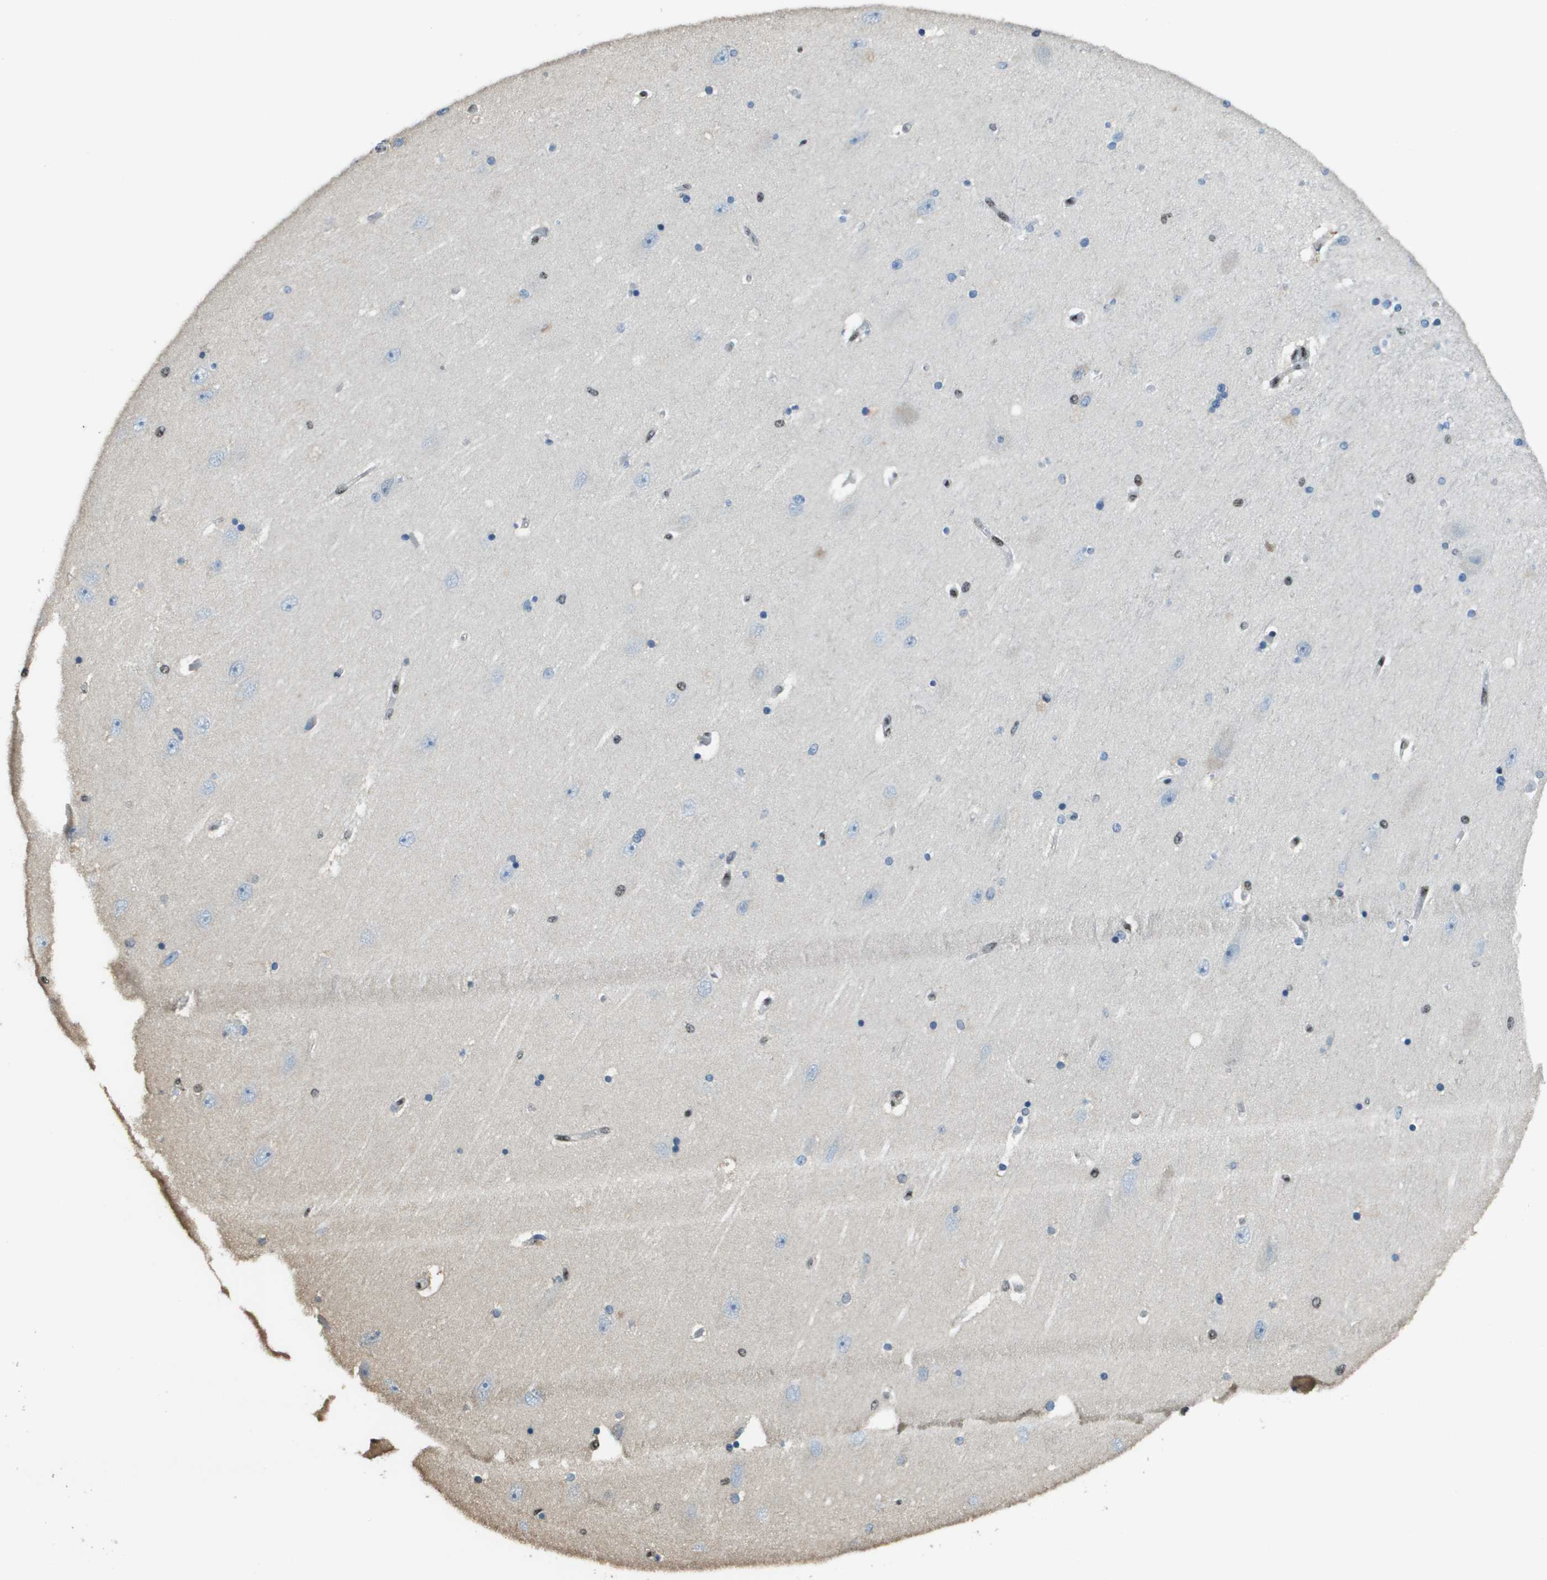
{"staining": {"intensity": "moderate", "quantity": "<25%", "location": "nuclear"}, "tissue": "hippocampus", "cell_type": "Glial cells", "image_type": "normal", "snomed": [{"axis": "morphology", "description": "Normal tissue, NOS"}, {"axis": "topography", "description": "Hippocampus"}], "caption": "Brown immunohistochemical staining in normal human hippocampus shows moderate nuclear positivity in about <25% of glial cells. (brown staining indicates protein expression, while blue staining denotes nuclei).", "gene": "SP100", "patient": {"sex": "female", "age": 54}}